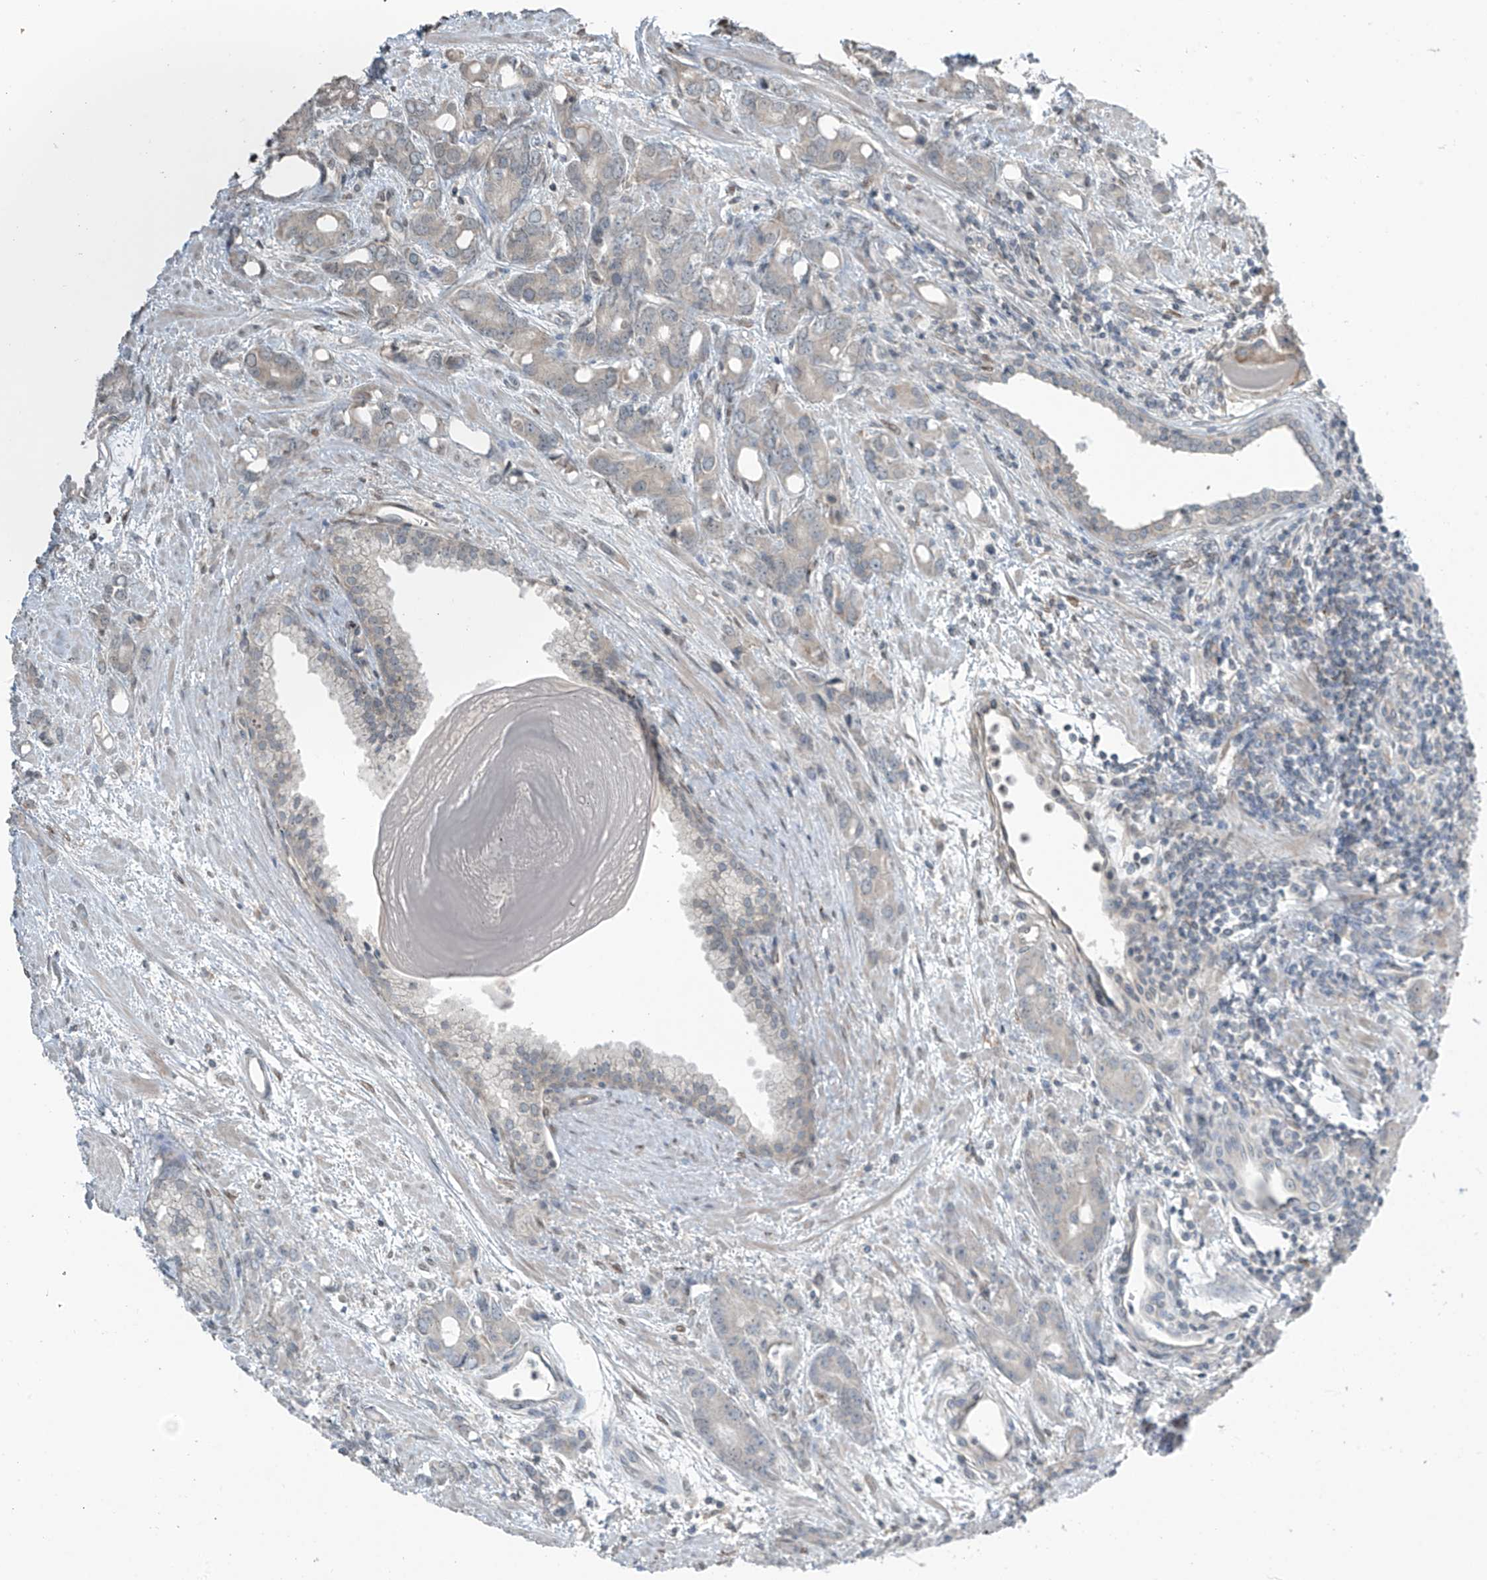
{"staining": {"intensity": "negative", "quantity": "none", "location": "none"}, "tissue": "prostate cancer", "cell_type": "Tumor cells", "image_type": "cancer", "snomed": [{"axis": "morphology", "description": "Adenocarcinoma, High grade"}, {"axis": "topography", "description": "Prostate"}], "caption": "IHC of prostate adenocarcinoma (high-grade) shows no positivity in tumor cells.", "gene": "HOXA11", "patient": {"sex": "male", "age": 62}}